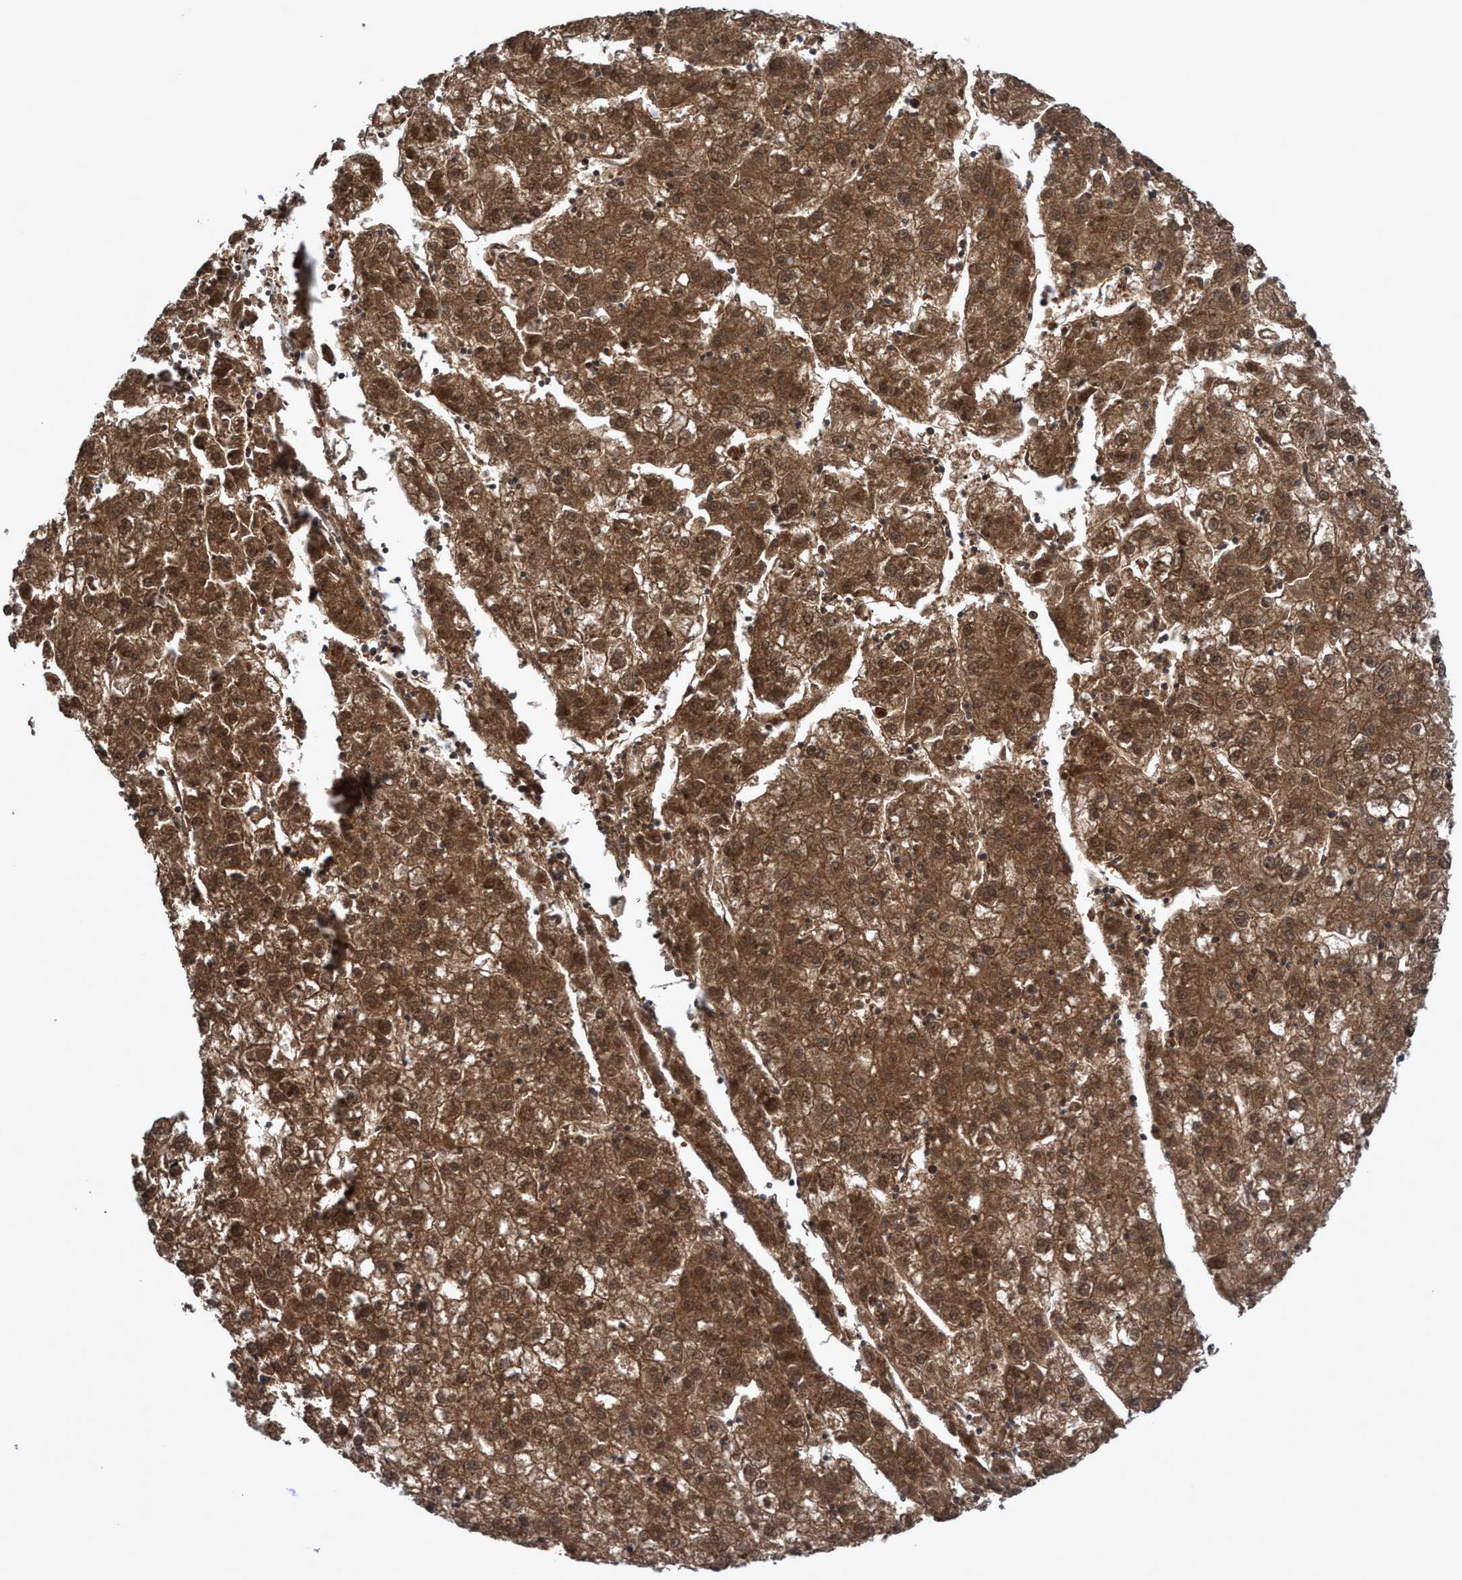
{"staining": {"intensity": "strong", "quantity": ">75%", "location": "cytoplasmic/membranous,nuclear"}, "tissue": "liver cancer", "cell_type": "Tumor cells", "image_type": "cancer", "snomed": [{"axis": "morphology", "description": "Carcinoma, Hepatocellular, NOS"}, {"axis": "topography", "description": "Liver"}], "caption": "The micrograph reveals a brown stain indicating the presence of a protein in the cytoplasmic/membranous and nuclear of tumor cells in hepatocellular carcinoma (liver).", "gene": "GLOD4", "patient": {"sex": "male", "age": 72}}